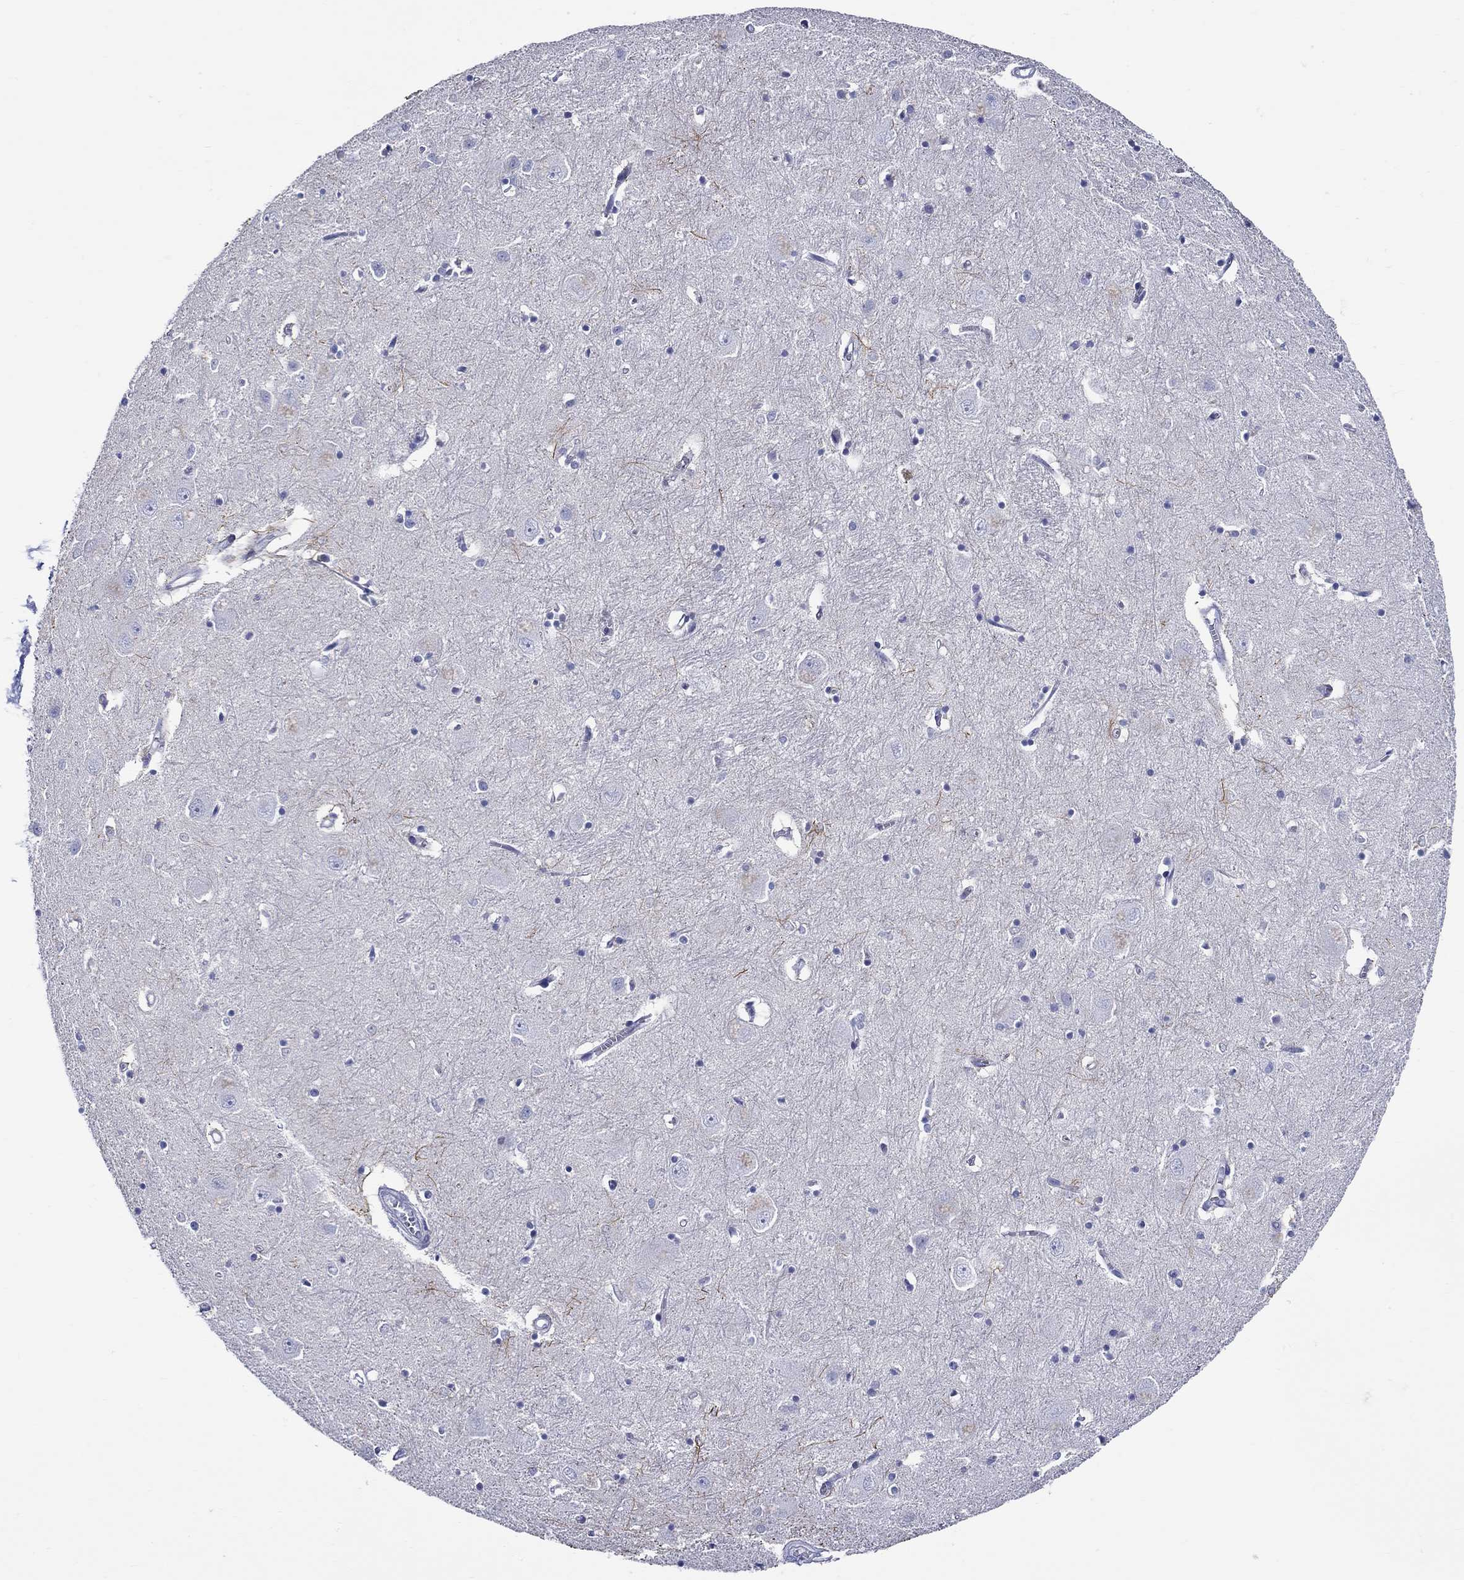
{"staining": {"intensity": "strong", "quantity": "<25%", "location": "cytoplasmic/membranous"}, "tissue": "caudate", "cell_type": "Glial cells", "image_type": "normal", "snomed": [{"axis": "morphology", "description": "Normal tissue, NOS"}, {"axis": "topography", "description": "Lateral ventricle wall"}], "caption": "Immunohistochemistry of normal caudate shows medium levels of strong cytoplasmic/membranous positivity in about <25% of glial cells. (Brightfield microscopy of DAB IHC at high magnification).", "gene": "CRYGS", "patient": {"sex": "male", "age": 54}}